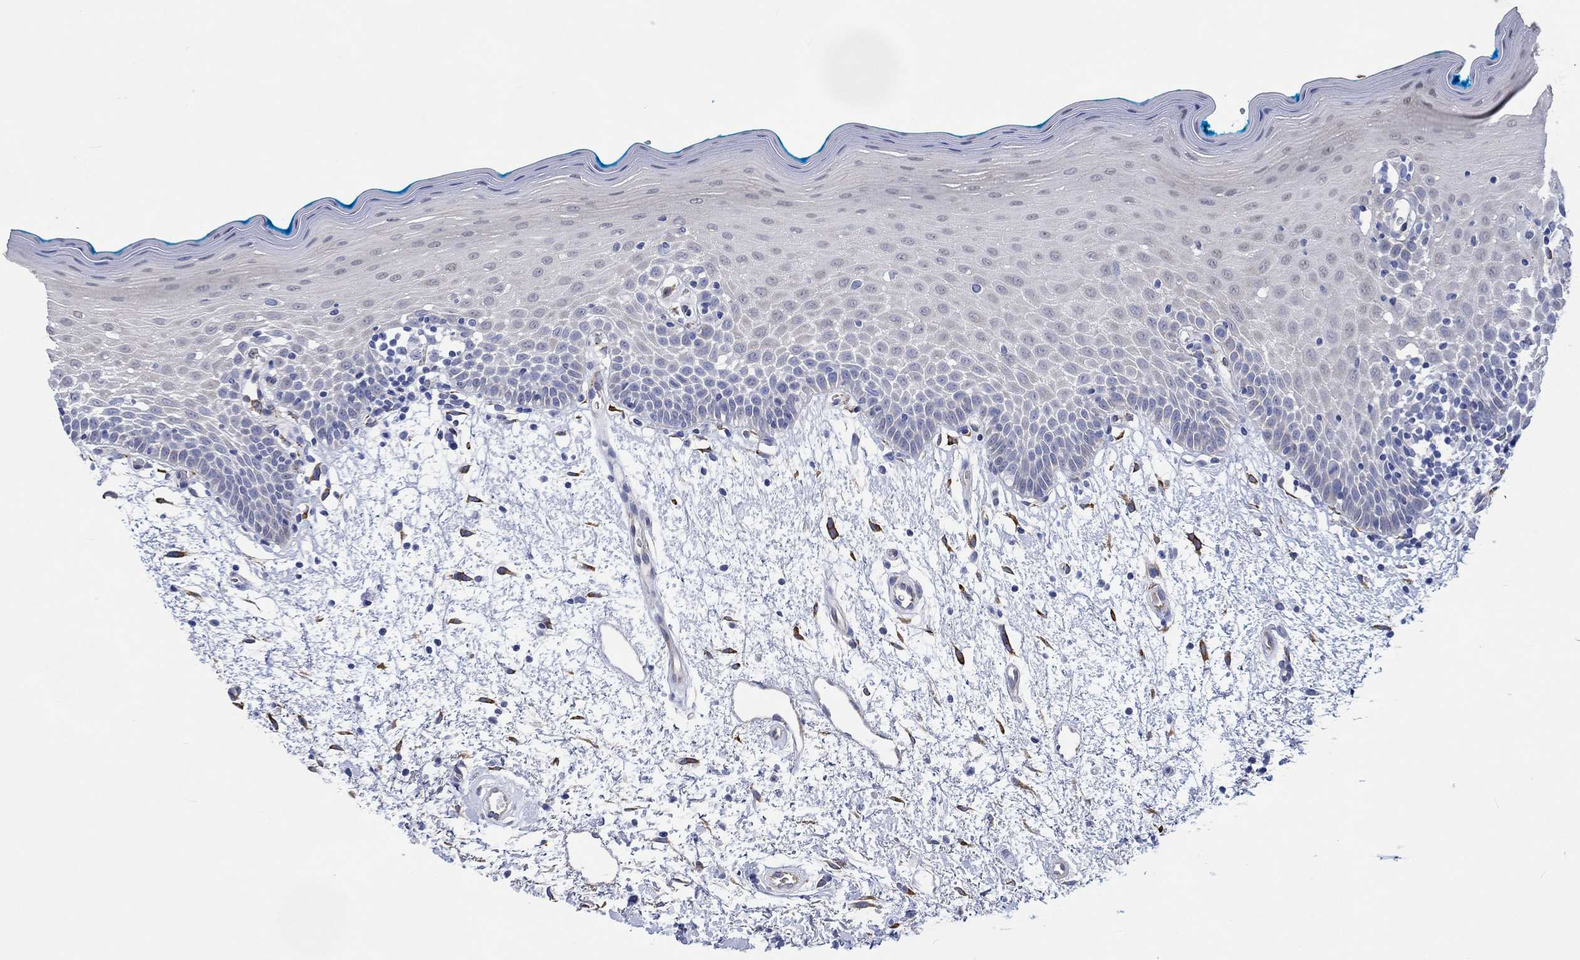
{"staining": {"intensity": "negative", "quantity": "none", "location": "none"}, "tissue": "oral mucosa", "cell_type": "Squamous epithelial cells", "image_type": "normal", "snomed": [{"axis": "morphology", "description": "Normal tissue, NOS"}, {"axis": "morphology", "description": "Squamous cell carcinoma, NOS"}, {"axis": "topography", "description": "Oral tissue"}, {"axis": "topography", "description": "Head-Neck"}], "caption": "This is an immunohistochemistry (IHC) photomicrograph of unremarkable oral mucosa. There is no staining in squamous epithelial cells.", "gene": "TGM2", "patient": {"sex": "female", "age": 75}}